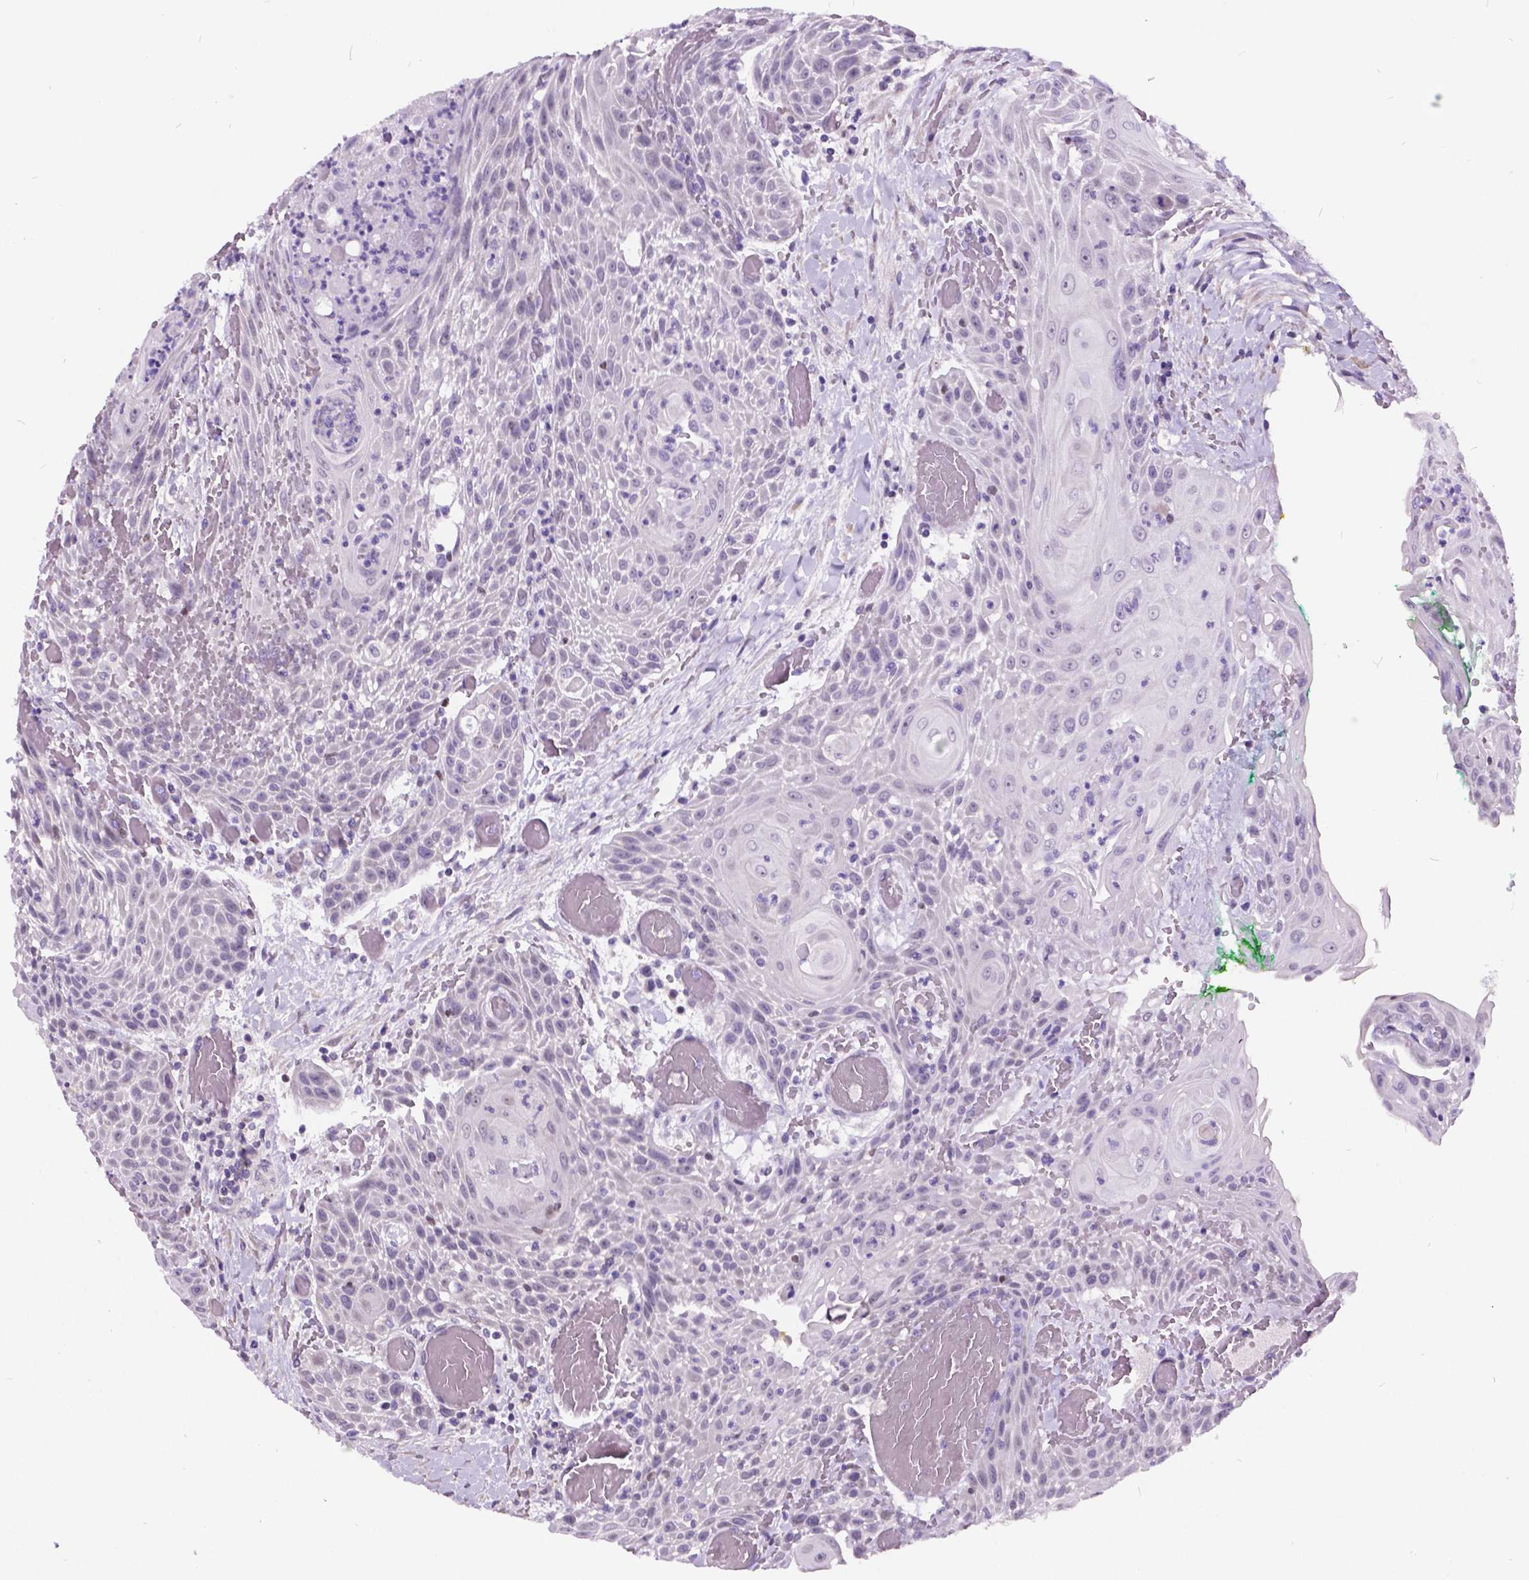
{"staining": {"intensity": "negative", "quantity": "none", "location": "none"}, "tissue": "head and neck cancer", "cell_type": "Tumor cells", "image_type": "cancer", "snomed": [{"axis": "morphology", "description": "Squamous cell carcinoma, NOS"}, {"axis": "topography", "description": "Head-Neck"}], "caption": "Head and neck cancer was stained to show a protein in brown. There is no significant positivity in tumor cells. (DAB (3,3'-diaminobenzidine) IHC, high magnification).", "gene": "DPF3", "patient": {"sex": "male", "age": 69}}